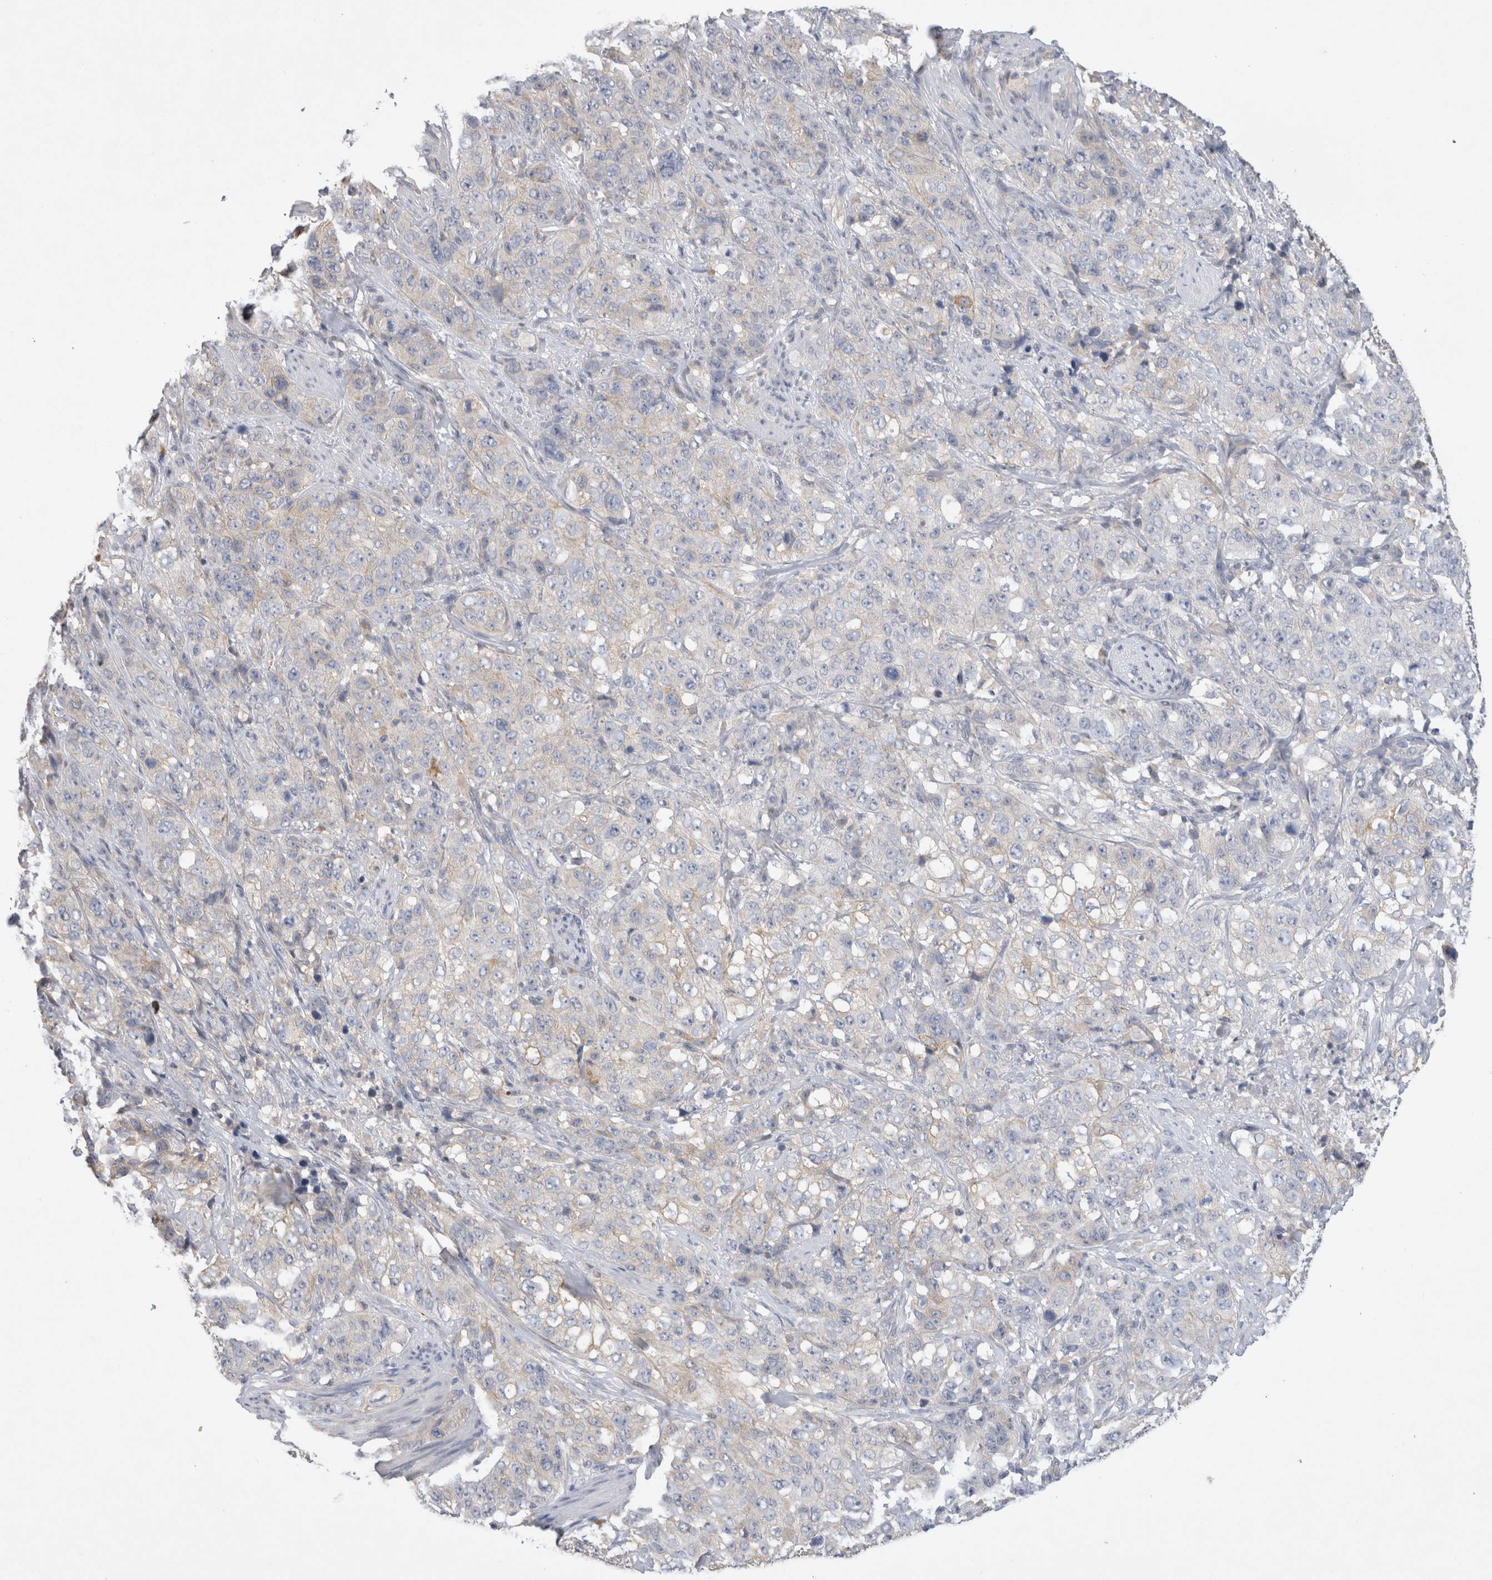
{"staining": {"intensity": "weak", "quantity": "<25%", "location": "cytoplasmic/membranous"}, "tissue": "stomach cancer", "cell_type": "Tumor cells", "image_type": "cancer", "snomed": [{"axis": "morphology", "description": "Adenocarcinoma, NOS"}, {"axis": "topography", "description": "Stomach"}], "caption": "Tumor cells are negative for protein expression in human stomach adenocarcinoma.", "gene": "GAS1", "patient": {"sex": "male", "age": 48}}